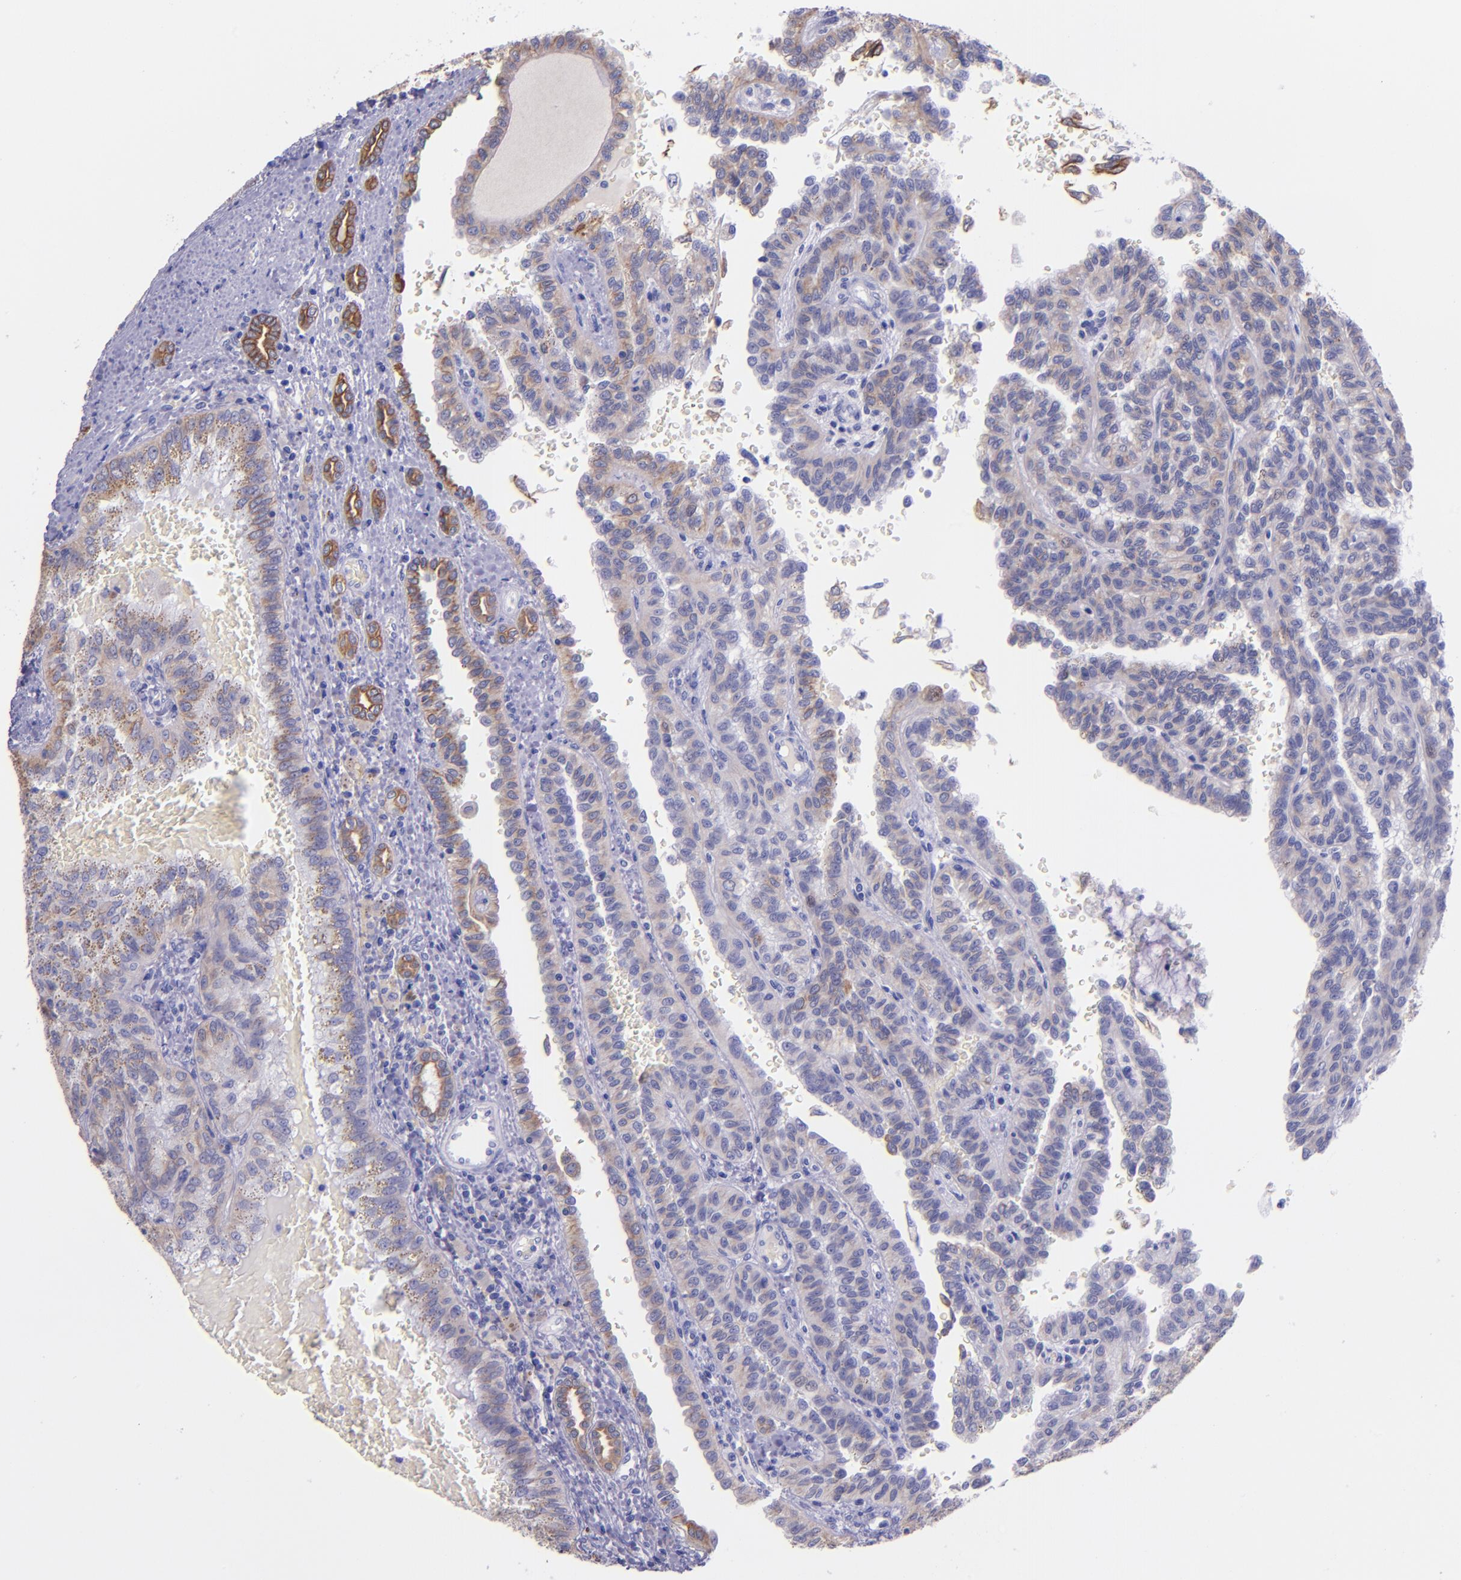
{"staining": {"intensity": "weak", "quantity": ">75%", "location": "cytoplasmic/membranous"}, "tissue": "renal cancer", "cell_type": "Tumor cells", "image_type": "cancer", "snomed": [{"axis": "morphology", "description": "Inflammation, NOS"}, {"axis": "morphology", "description": "Adenocarcinoma, NOS"}, {"axis": "topography", "description": "Kidney"}], "caption": "Immunohistochemical staining of human renal adenocarcinoma shows low levels of weak cytoplasmic/membranous protein expression in approximately >75% of tumor cells. (DAB = brown stain, brightfield microscopy at high magnification).", "gene": "KRT4", "patient": {"sex": "male", "age": 68}}